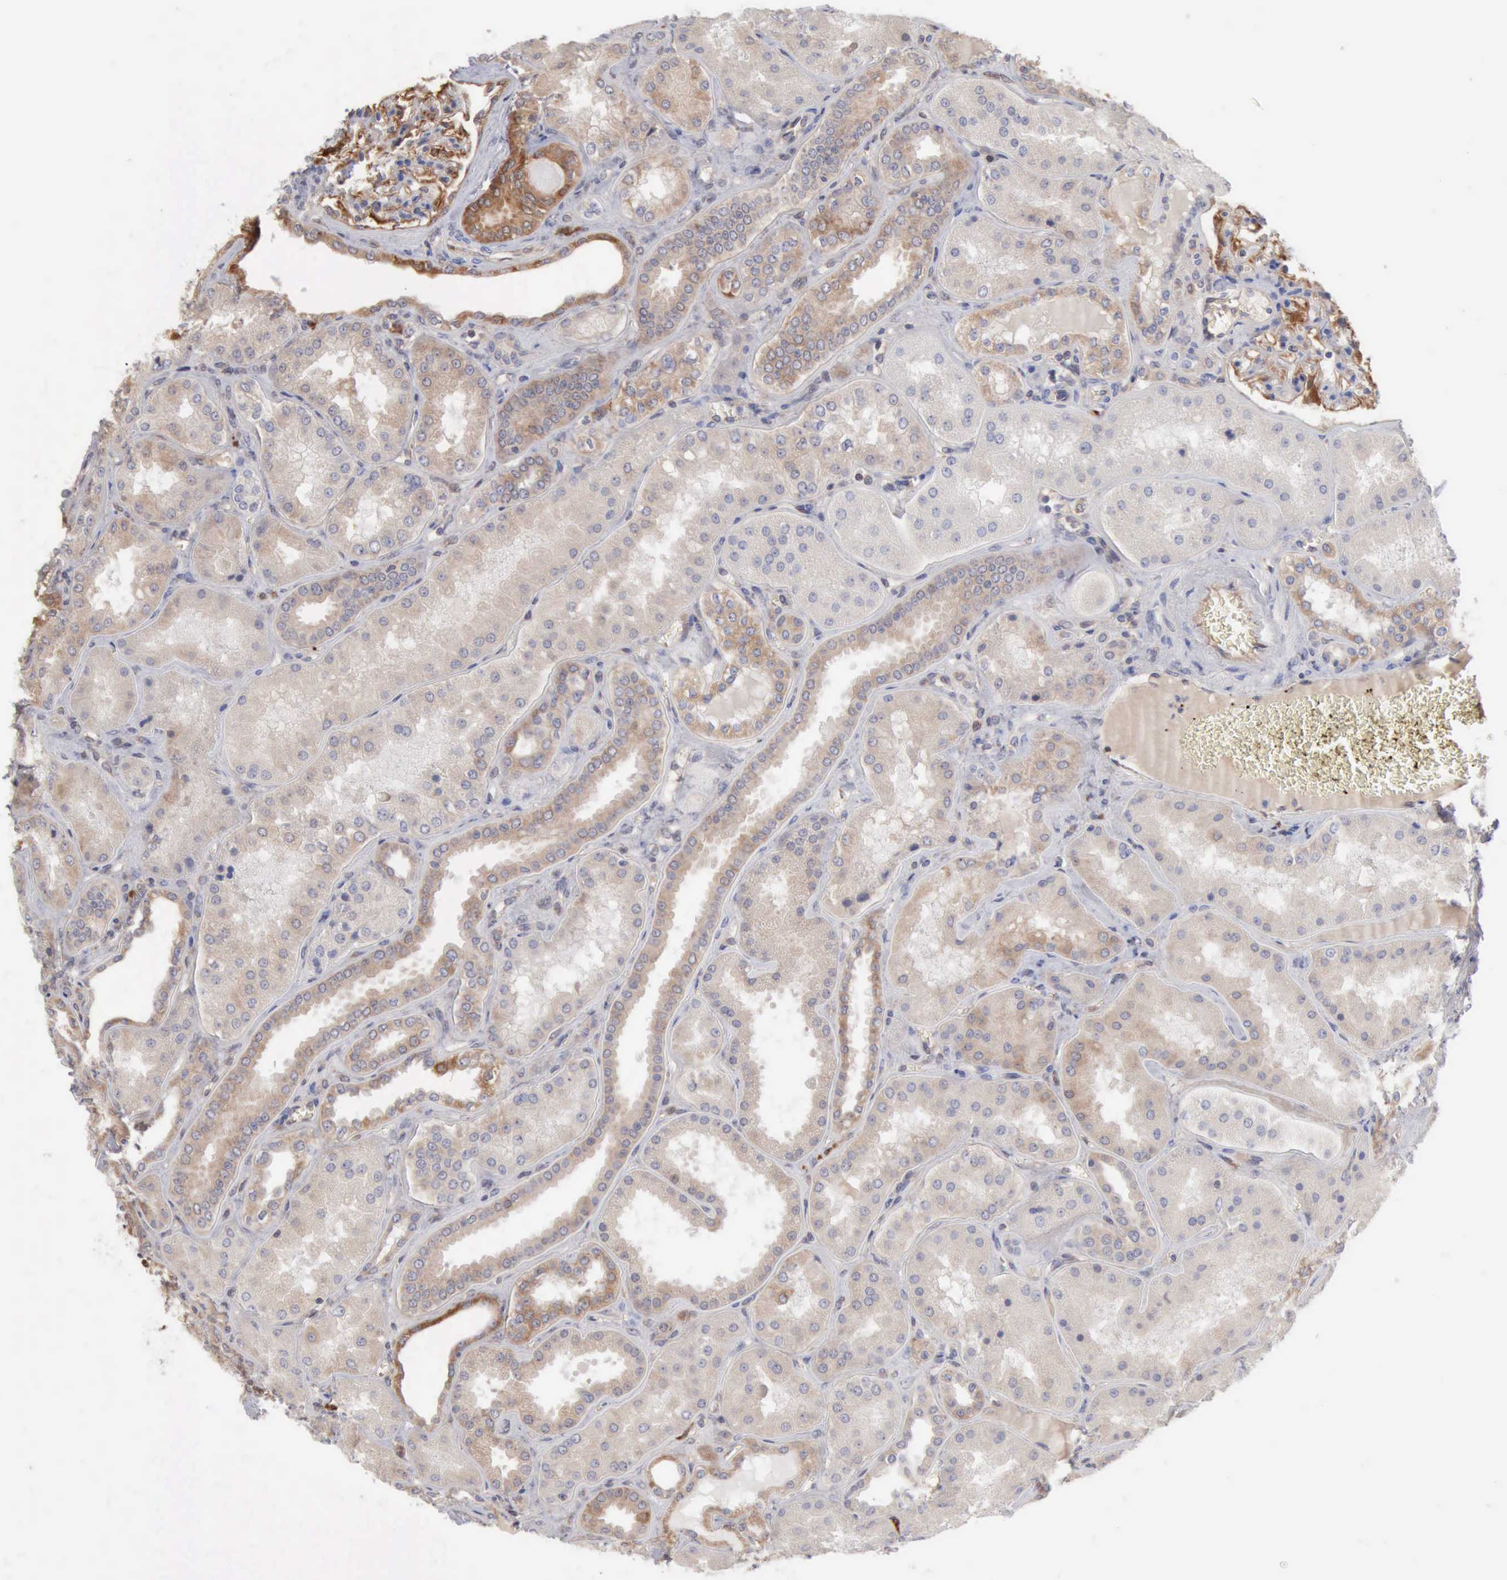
{"staining": {"intensity": "strong", "quantity": ">75%", "location": "cytoplasmic/membranous,nuclear"}, "tissue": "kidney", "cell_type": "Cells in glomeruli", "image_type": "normal", "snomed": [{"axis": "morphology", "description": "Normal tissue, NOS"}, {"axis": "topography", "description": "Kidney"}], "caption": "Immunohistochemical staining of unremarkable human kidney demonstrates >75% levels of strong cytoplasmic/membranous,nuclear protein expression in about >75% of cells in glomeruli. The staining was performed using DAB (3,3'-diaminobenzidine), with brown indicating positive protein expression. Nuclei are stained blue with hematoxylin.", "gene": "APOL2", "patient": {"sex": "female", "age": 56}}